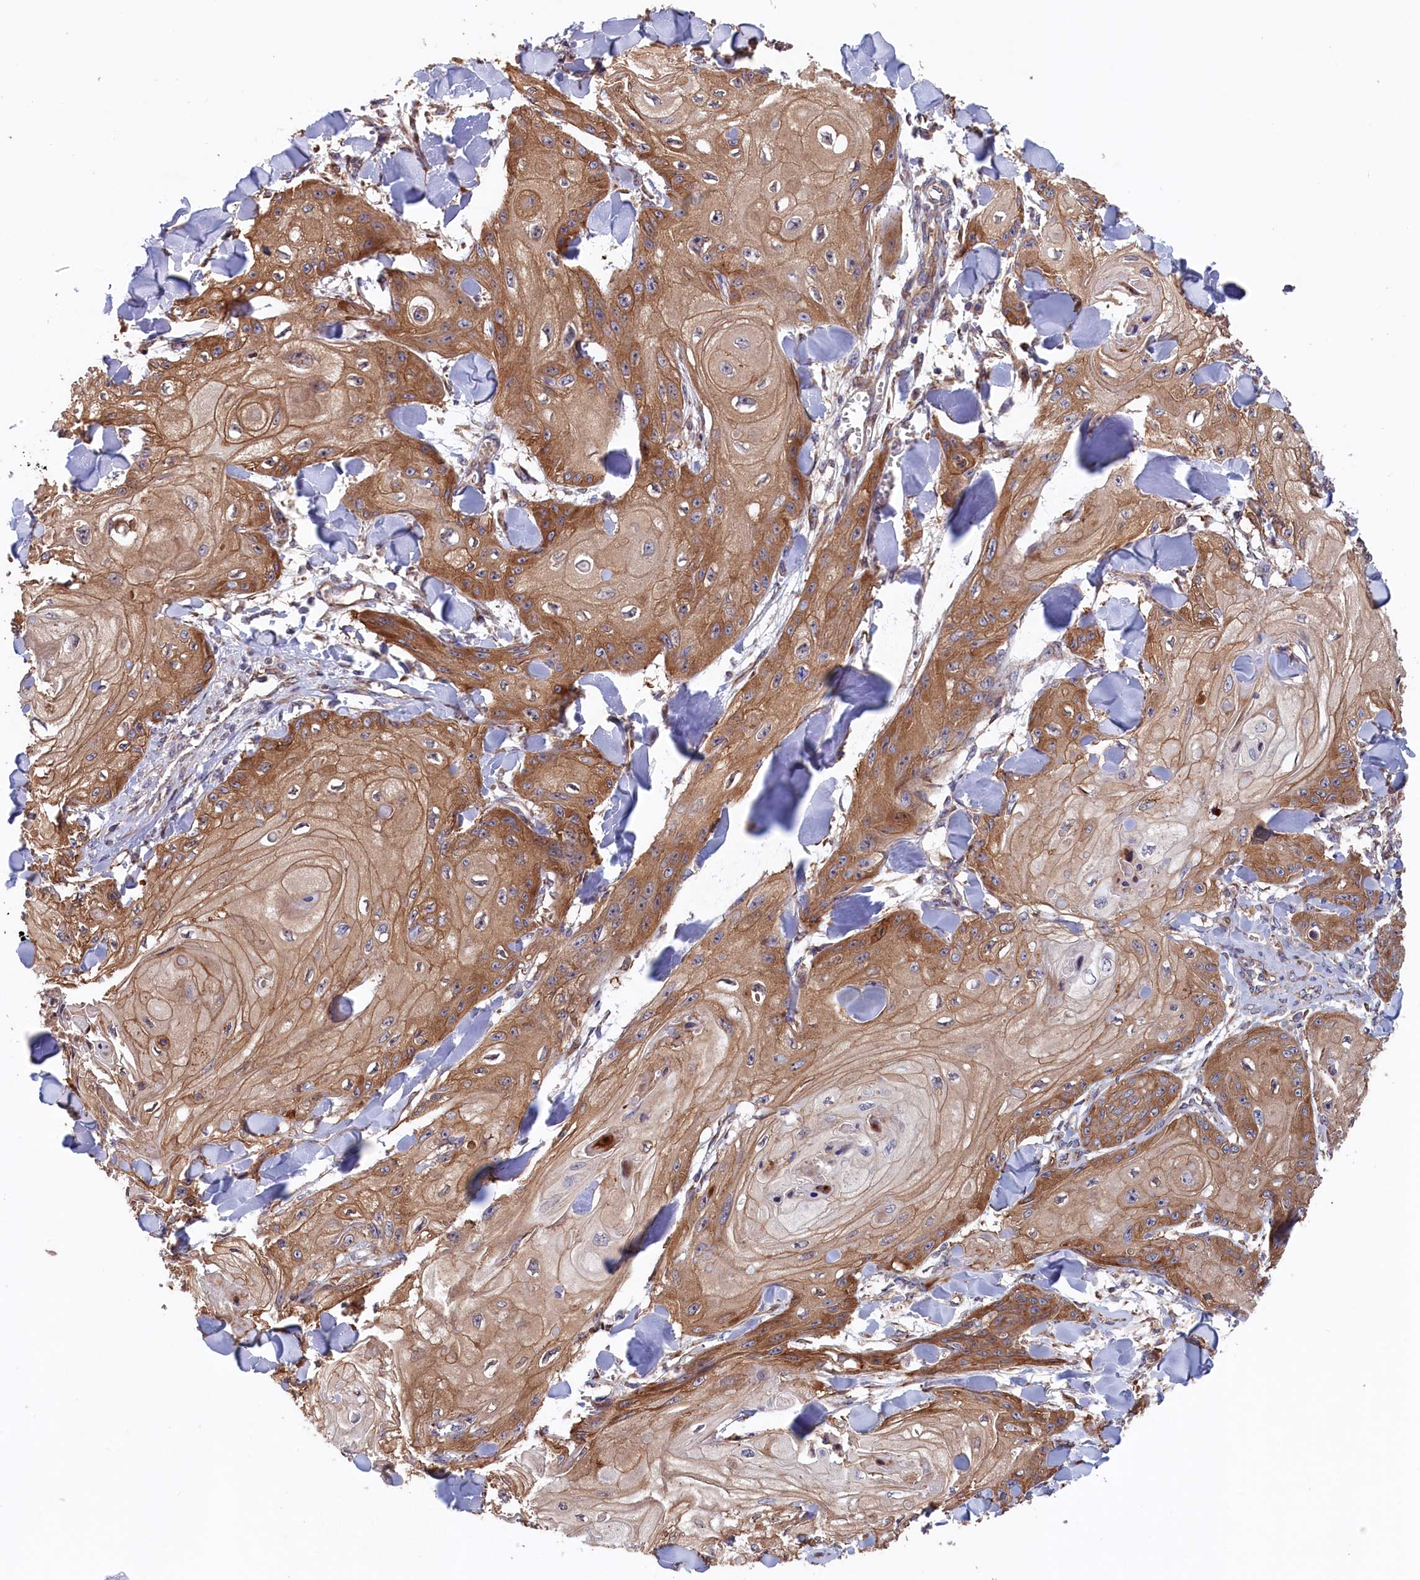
{"staining": {"intensity": "moderate", "quantity": ">75%", "location": "cytoplasmic/membranous"}, "tissue": "skin cancer", "cell_type": "Tumor cells", "image_type": "cancer", "snomed": [{"axis": "morphology", "description": "Squamous cell carcinoma, NOS"}, {"axis": "topography", "description": "Skin"}], "caption": "Human squamous cell carcinoma (skin) stained with a brown dye shows moderate cytoplasmic/membranous positive expression in about >75% of tumor cells.", "gene": "GREB1L", "patient": {"sex": "male", "age": 74}}